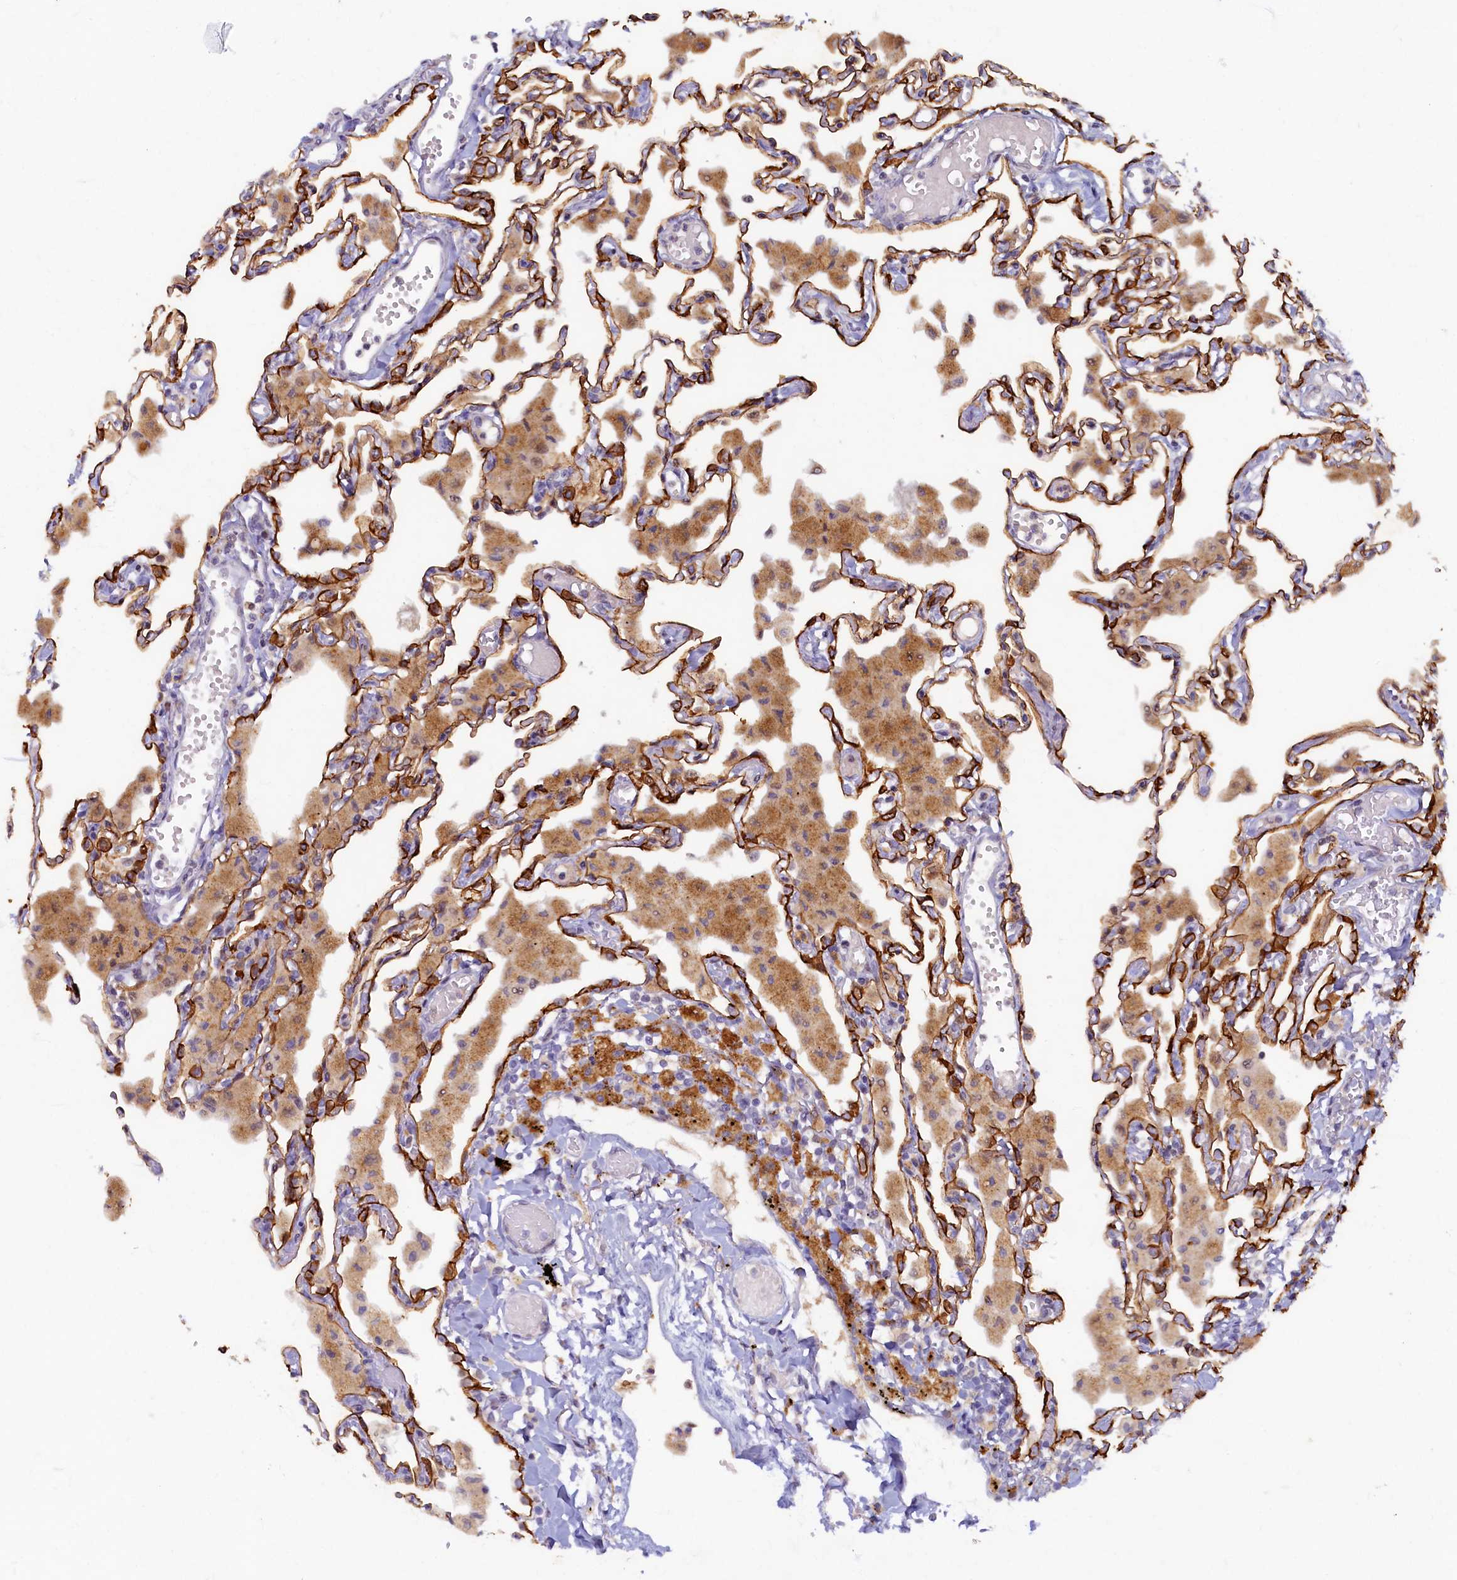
{"staining": {"intensity": "negative", "quantity": "none", "location": "none"}, "tissue": "lung", "cell_type": "Alveolar cells", "image_type": "normal", "snomed": [{"axis": "morphology", "description": "Normal tissue, NOS"}, {"axis": "topography", "description": "Bronchus"}, {"axis": "topography", "description": "Lung"}], "caption": "Immunohistochemistry of unremarkable human lung reveals no expression in alveolar cells.", "gene": "LATS2", "patient": {"sex": "female", "age": 49}}